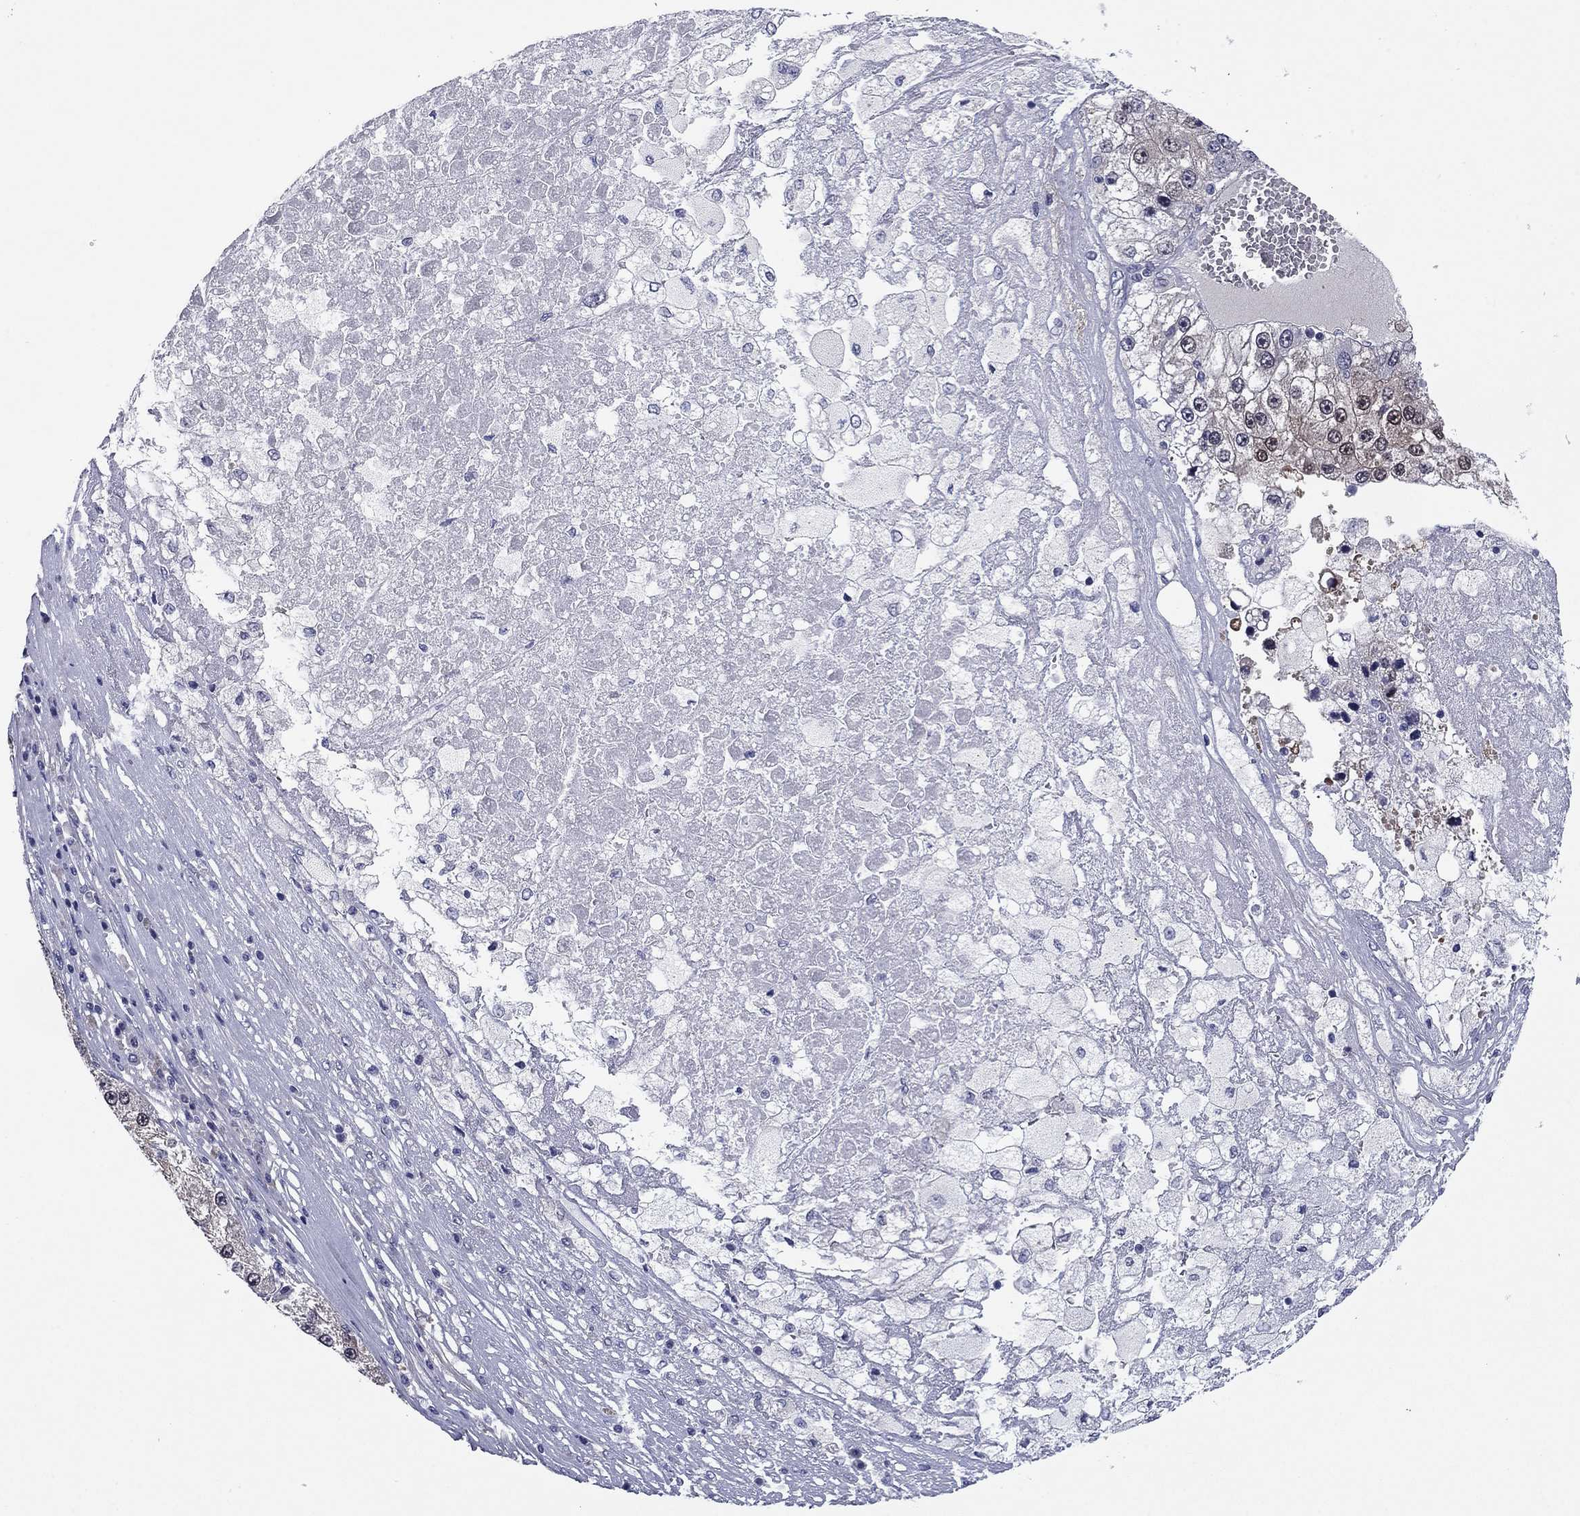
{"staining": {"intensity": "weak", "quantity": "<25%", "location": "nuclear"}, "tissue": "liver cancer", "cell_type": "Tumor cells", "image_type": "cancer", "snomed": [{"axis": "morphology", "description": "Carcinoma, Hepatocellular, NOS"}, {"axis": "topography", "description": "Liver"}], "caption": "The micrograph demonstrates no significant expression in tumor cells of liver cancer (hepatocellular carcinoma).", "gene": "REXO5", "patient": {"sex": "female", "age": 73}}